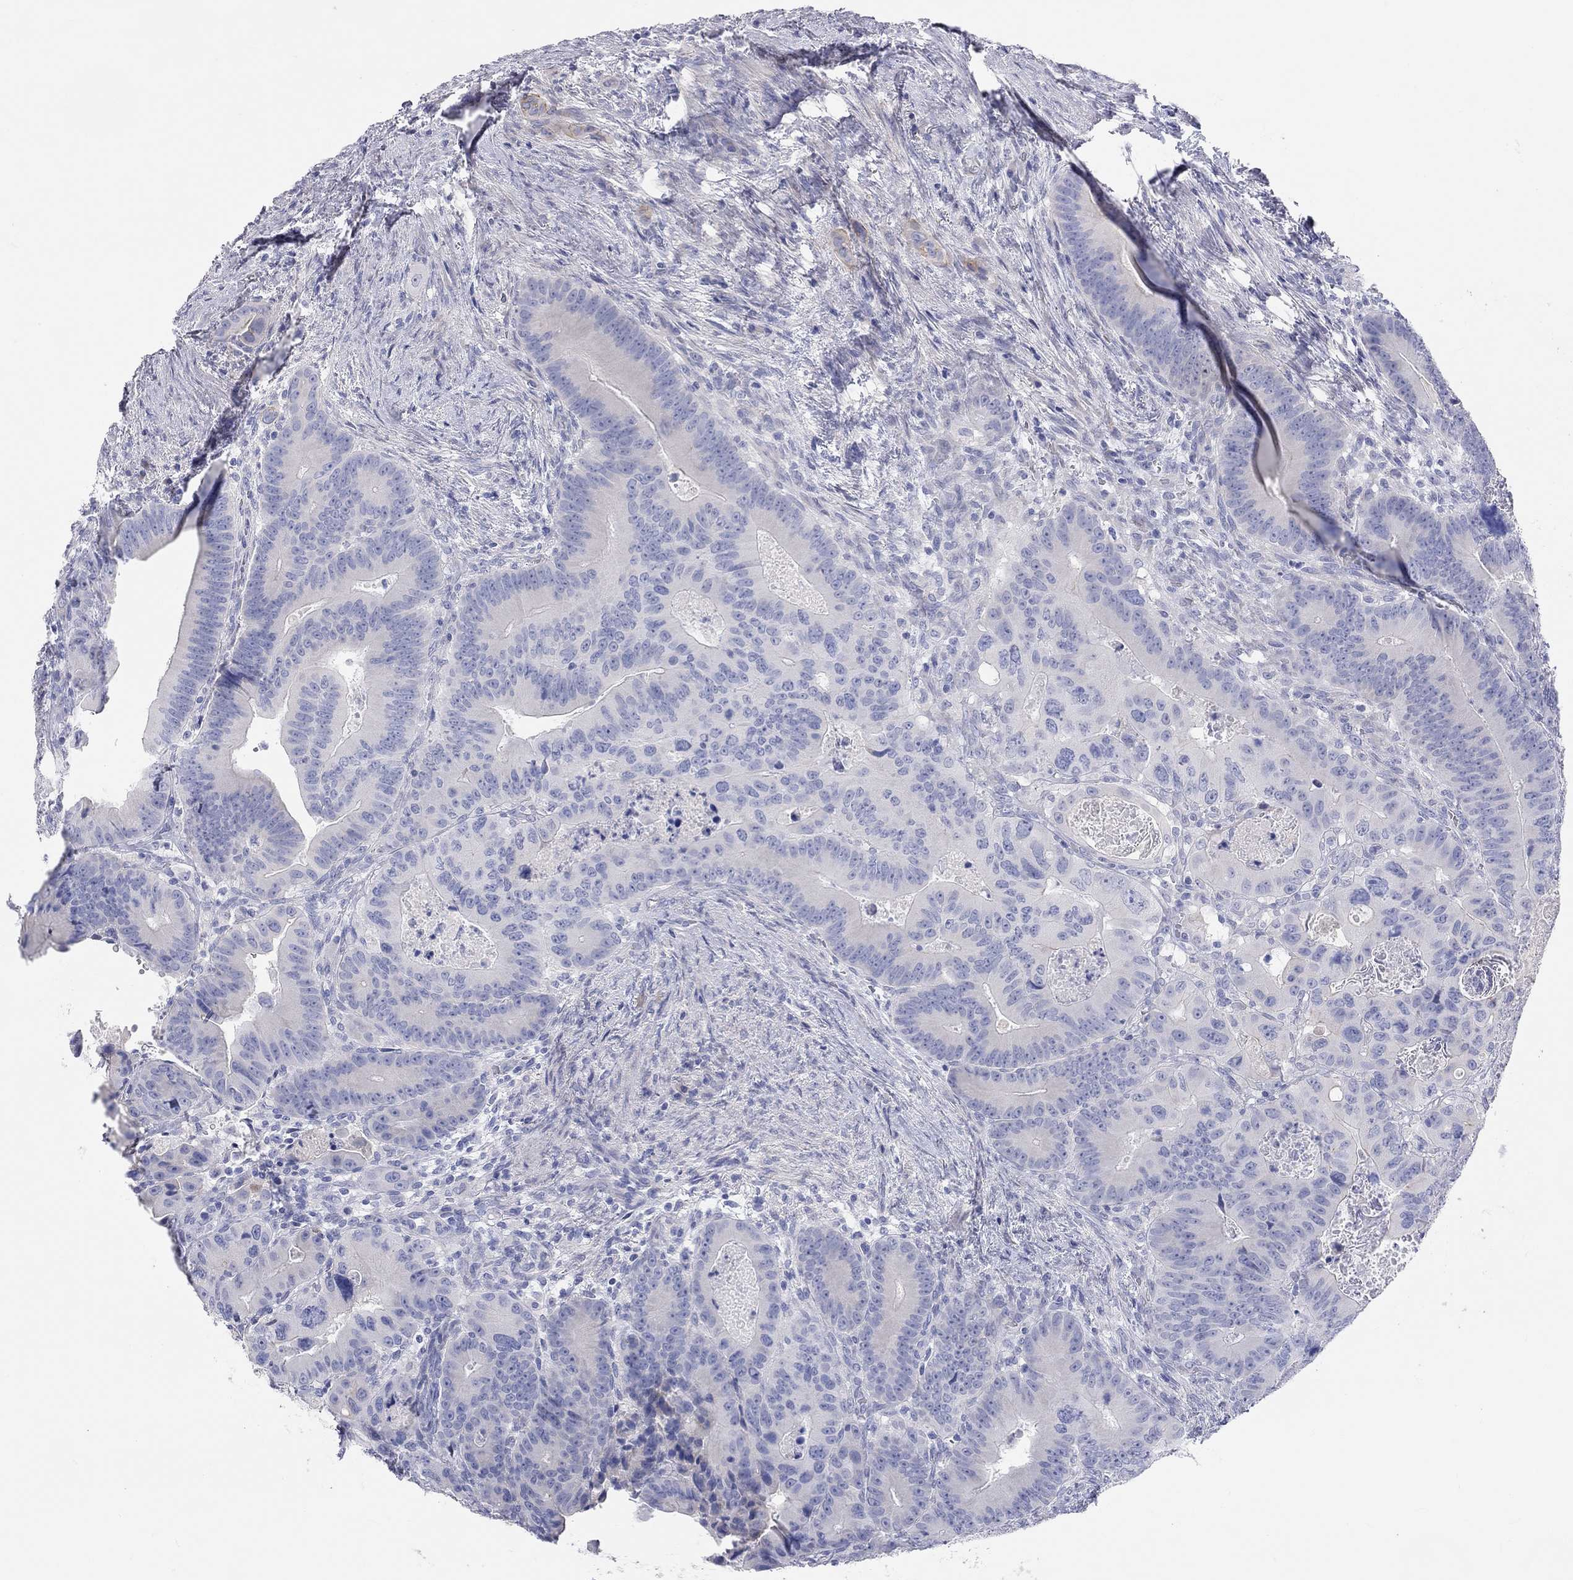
{"staining": {"intensity": "weak", "quantity": "<25%", "location": "cytoplasmic/membranous"}, "tissue": "colorectal cancer", "cell_type": "Tumor cells", "image_type": "cancer", "snomed": [{"axis": "morphology", "description": "Adenocarcinoma, NOS"}, {"axis": "topography", "description": "Rectum"}], "caption": "Immunohistochemical staining of human colorectal cancer demonstrates no significant positivity in tumor cells.", "gene": "ST7L", "patient": {"sex": "male", "age": 64}}